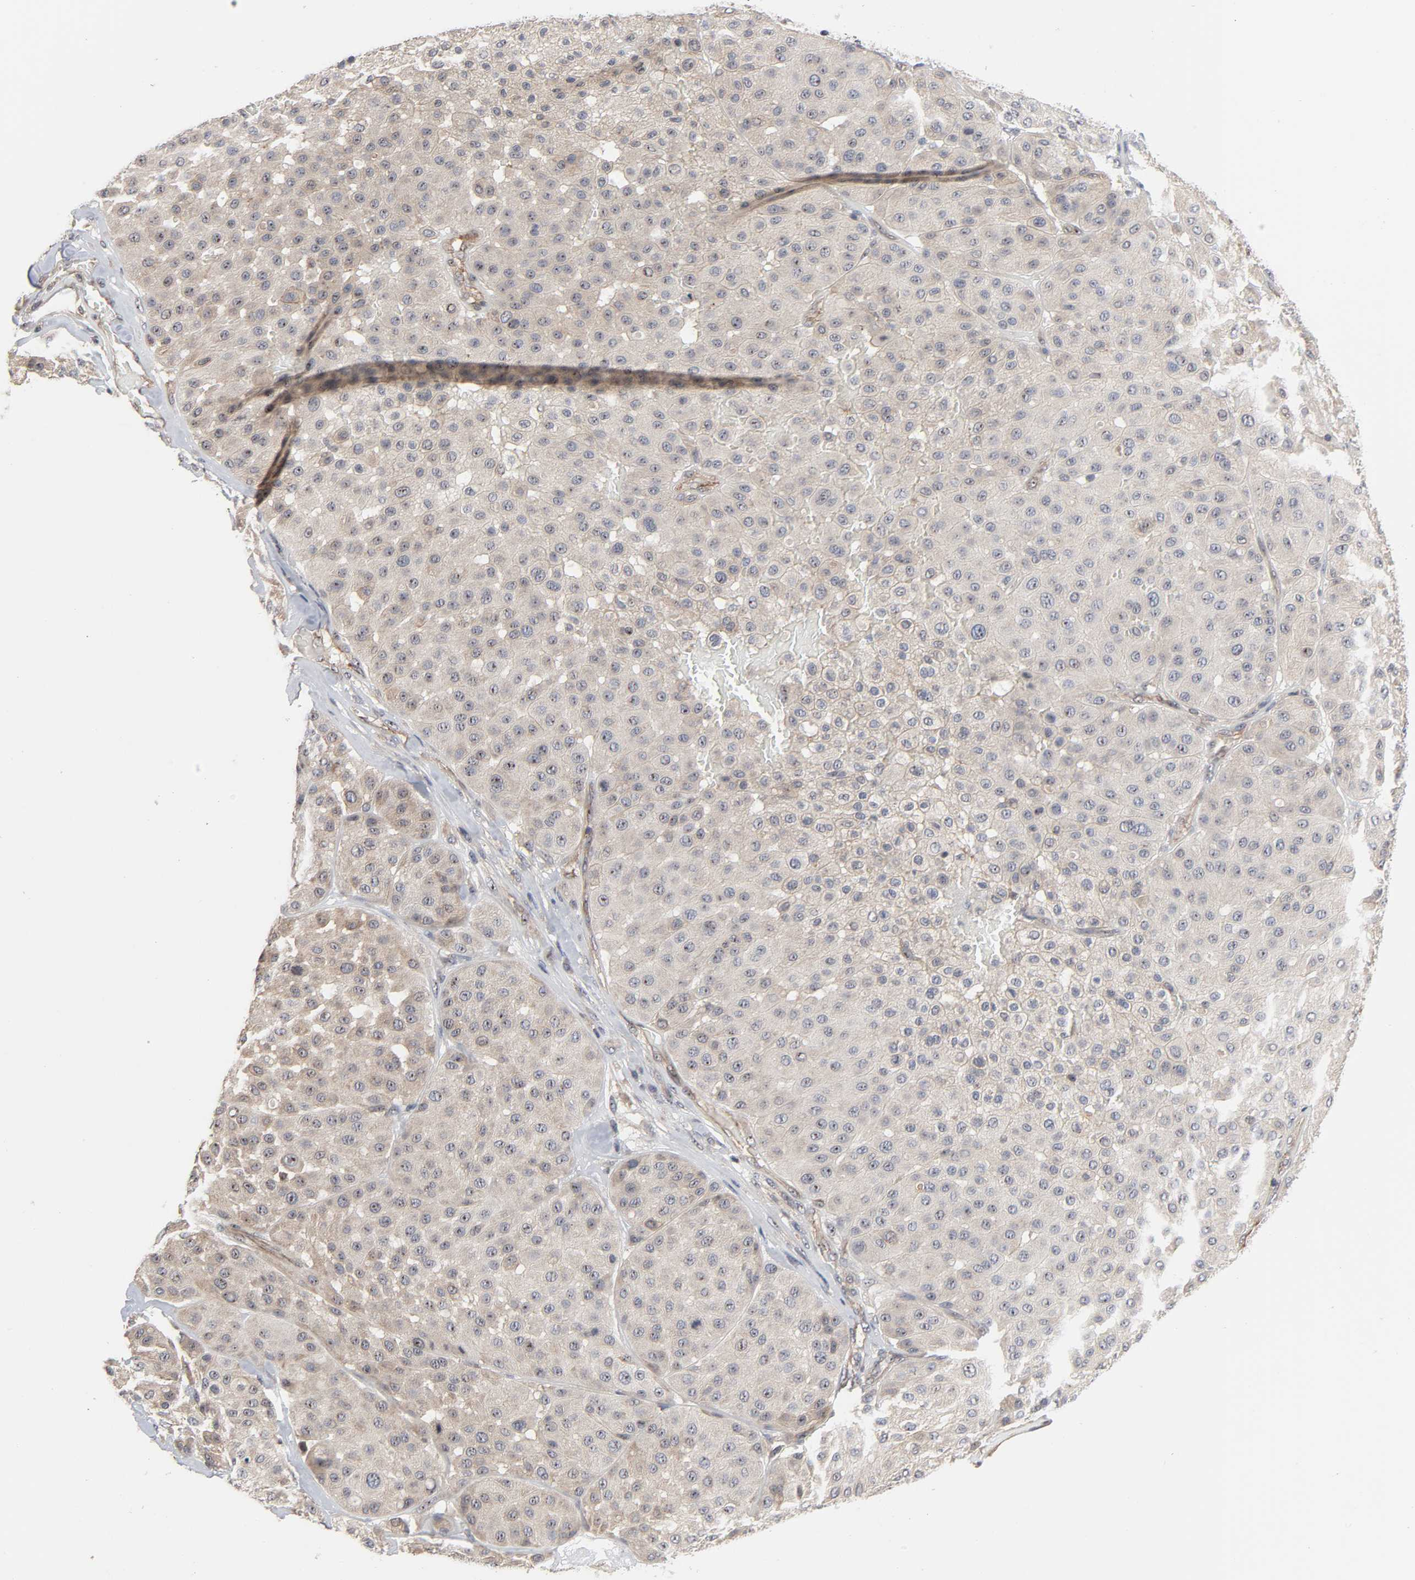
{"staining": {"intensity": "weak", "quantity": "25%-75%", "location": "cytoplasmic/membranous"}, "tissue": "melanoma", "cell_type": "Tumor cells", "image_type": "cancer", "snomed": [{"axis": "morphology", "description": "Normal tissue, NOS"}, {"axis": "morphology", "description": "Malignant melanoma, Metastatic site"}, {"axis": "topography", "description": "Skin"}], "caption": "Brown immunohistochemical staining in human melanoma shows weak cytoplasmic/membranous positivity in approximately 25%-75% of tumor cells. (DAB (3,3'-diaminobenzidine) IHC, brown staining for protein, blue staining for nuclei).", "gene": "DDX10", "patient": {"sex": "male", "age": 41}}